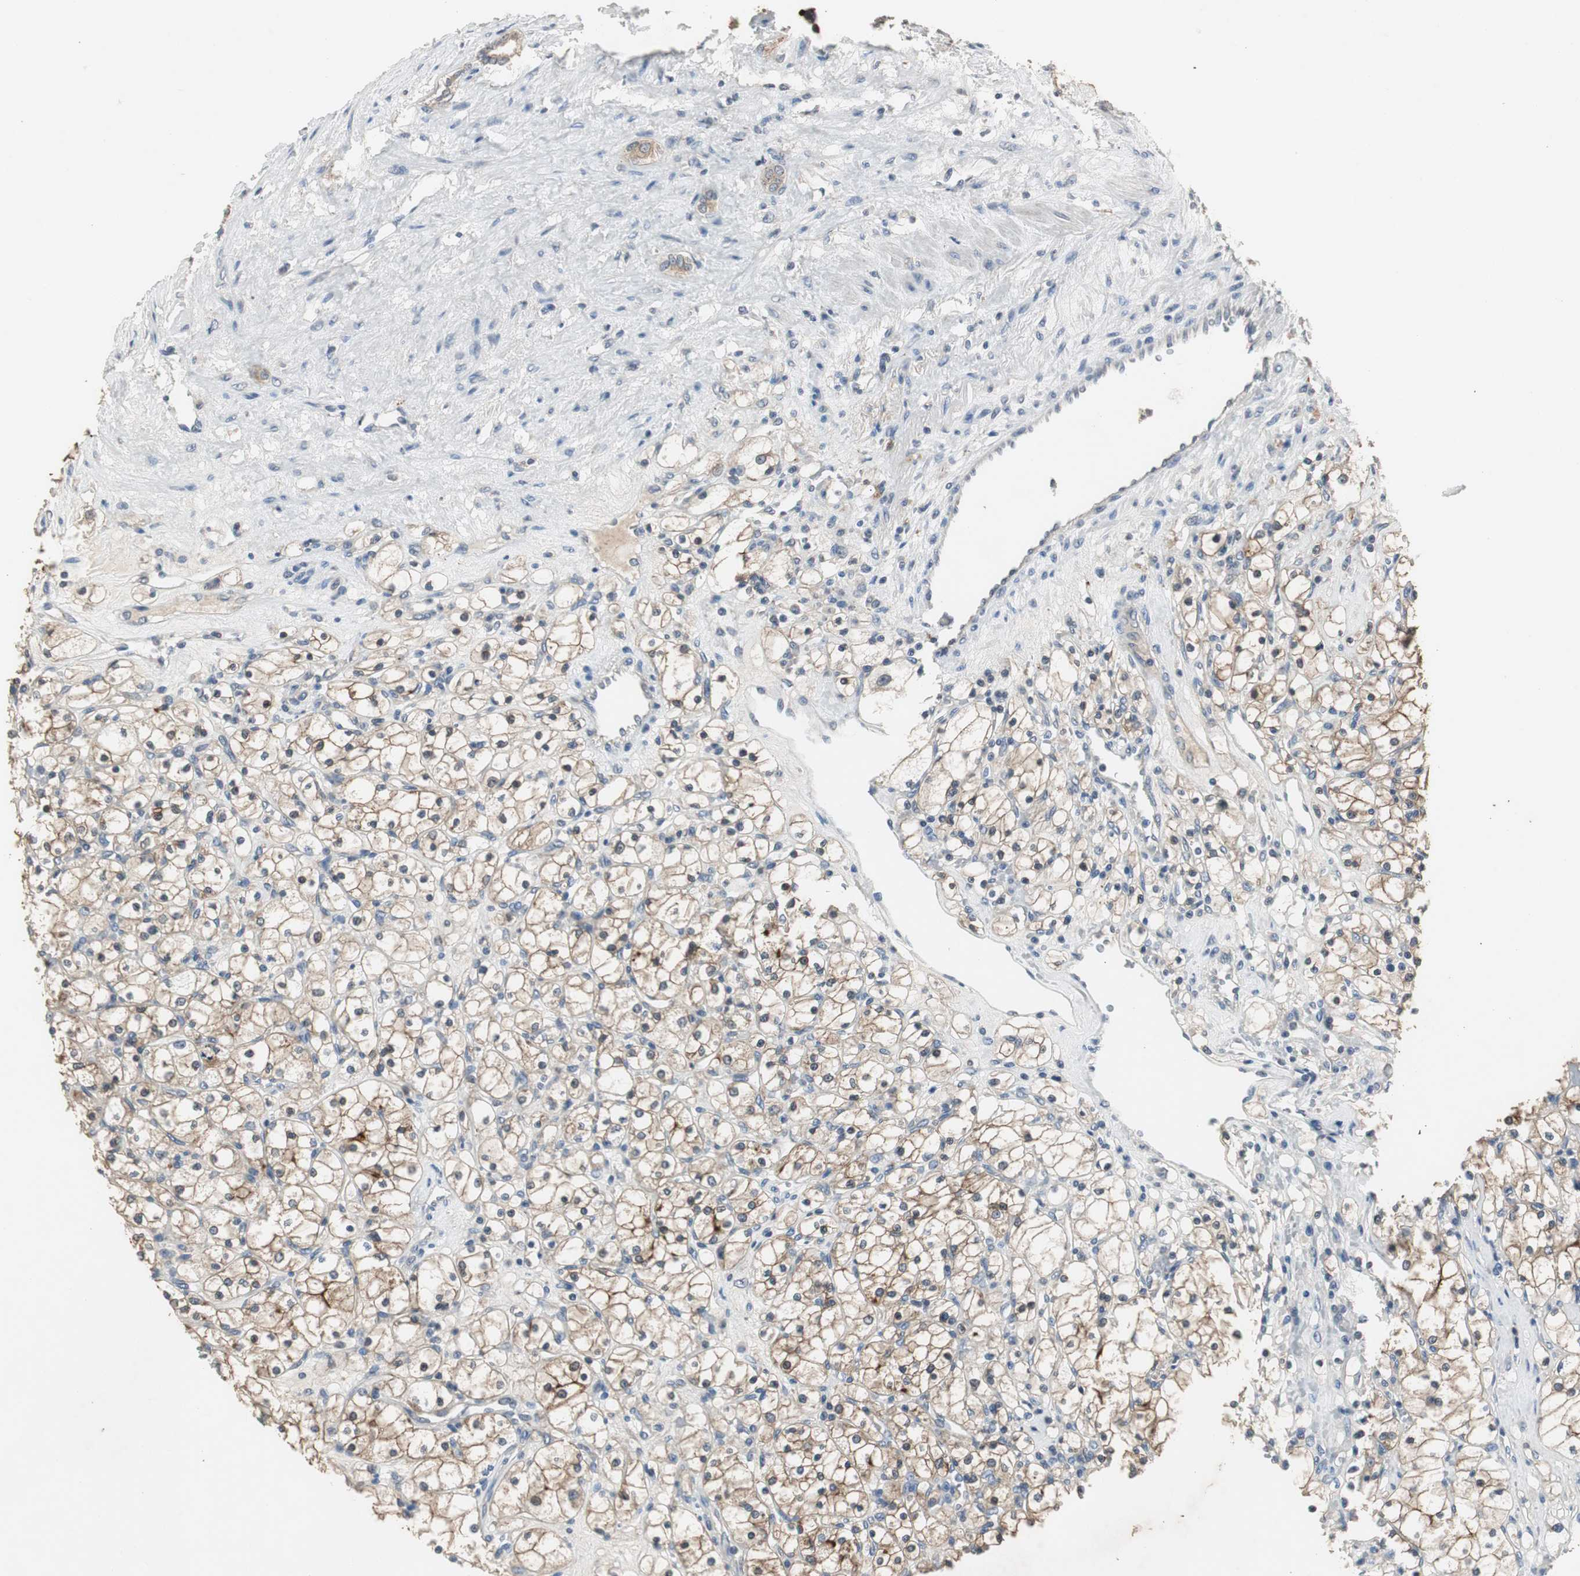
{"staining": {"intensity": "weak", "quantity": ">75%", "location": "cytoplasmic/membranous"}, "tissue": "renal cancer", "cell_type": "Tumor cells", "image_type": "cancer", "snomed": [{"axis": "morphology", "description": "Adenocarcinoma, NOS"}, {"axis": "topography", "description": "Kidney"}], "caption": "The micrograph shows staining of renal cancer (adenocarcinoma), revealing weak cytoplasmic/membranous protein staining (brown color) within tumor cells. (DAB (3,3'-diaminobenzidine) = brown stain, brightfield microscopy at high magnification).", "gene": "PTPRN2", "patient": {"sex": "female", "age": 83}}